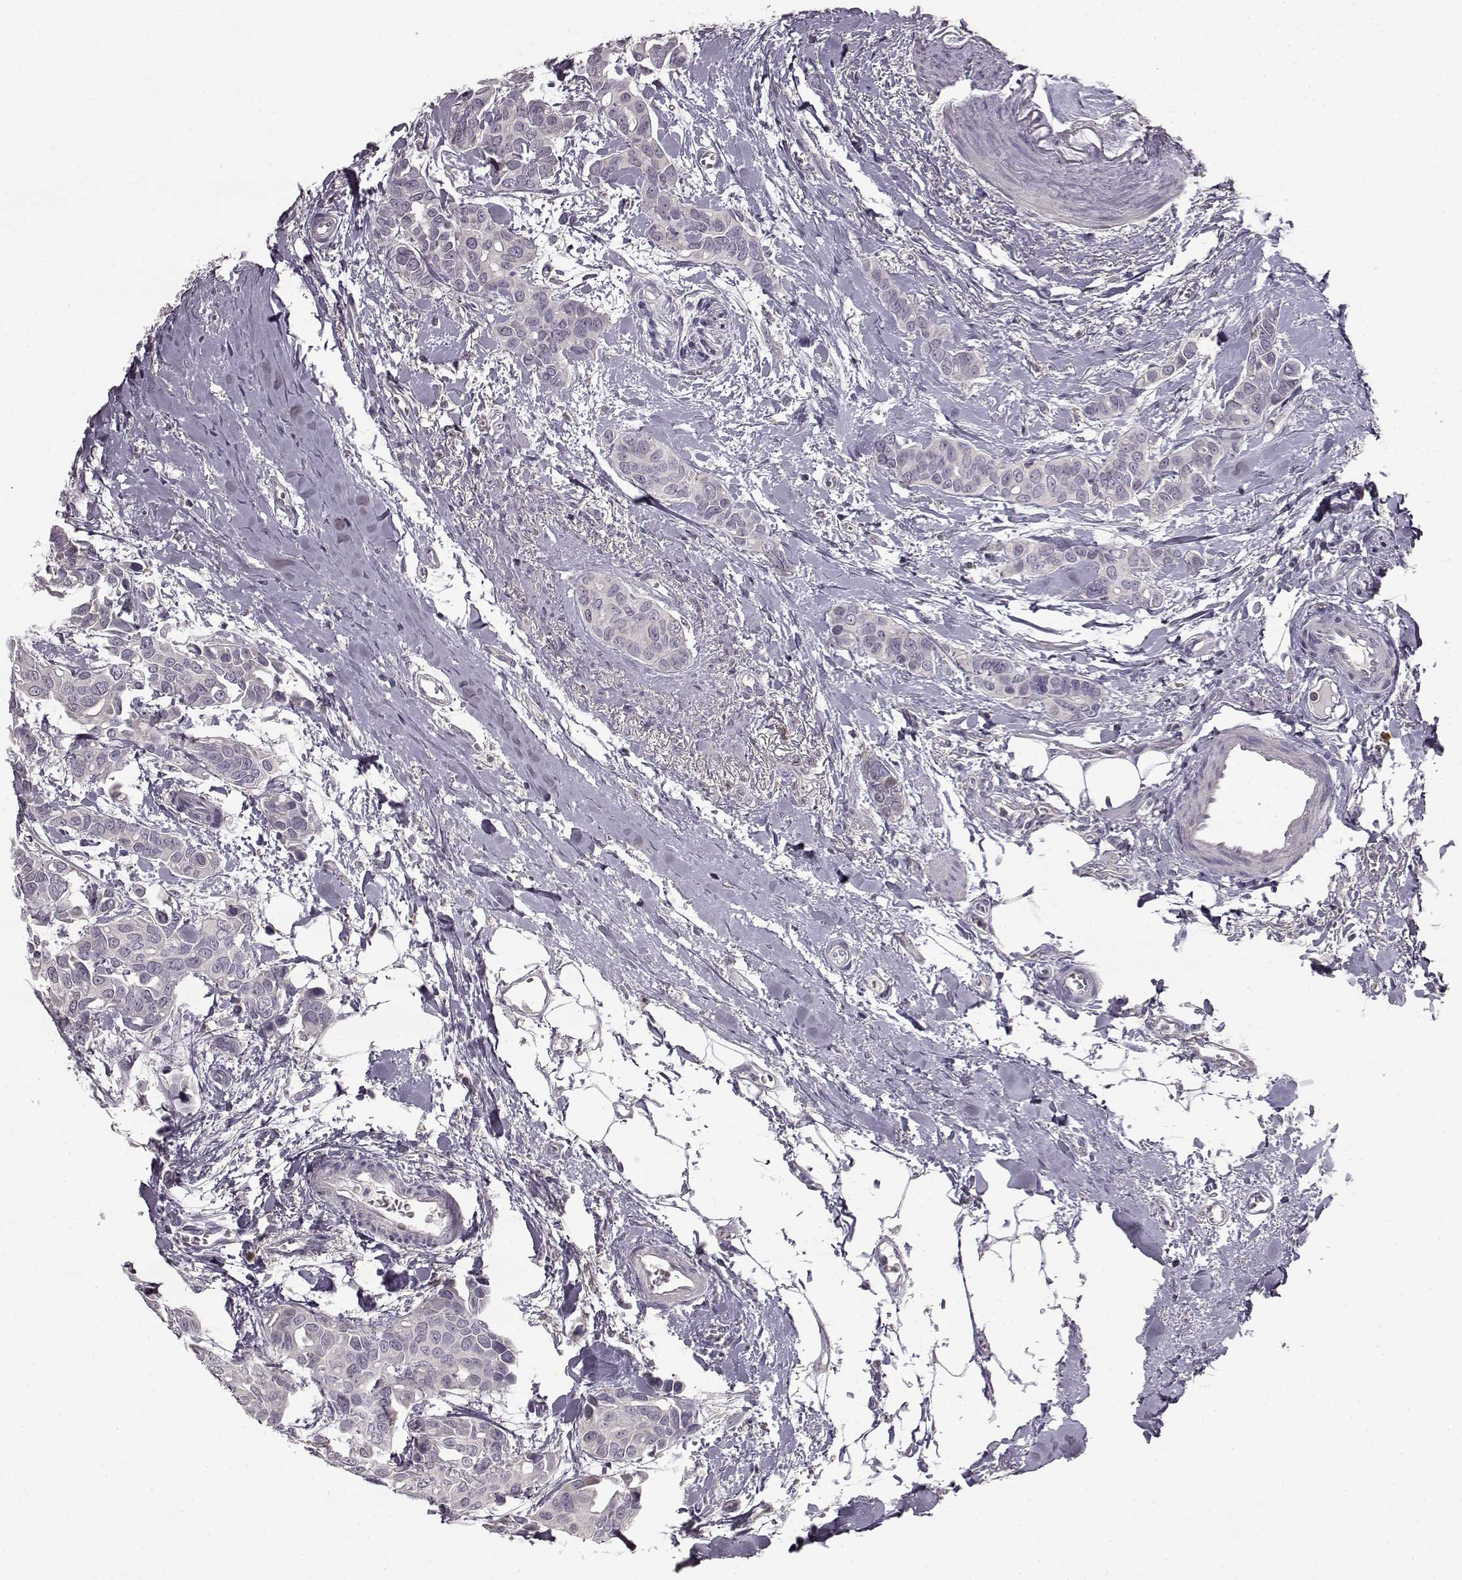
{"staining": {"intensity": "negative", "quantity": "none", "location": "none"}, "tissue": "breast cancer", "cell_type": "Tumor cells", "image_type": "cancer", "snomed": [{"axis": "morphology", "description": "Duct carcinoma"}, {"axis": "topography", "description": "Breast"}], "caption": "High power microscopy histopathology image of an IHC image of breast cancer, revealing no significant positivity in tumor cells.", "gene": "SPAG17", "patient": {"sex": "female", "age": 54}}